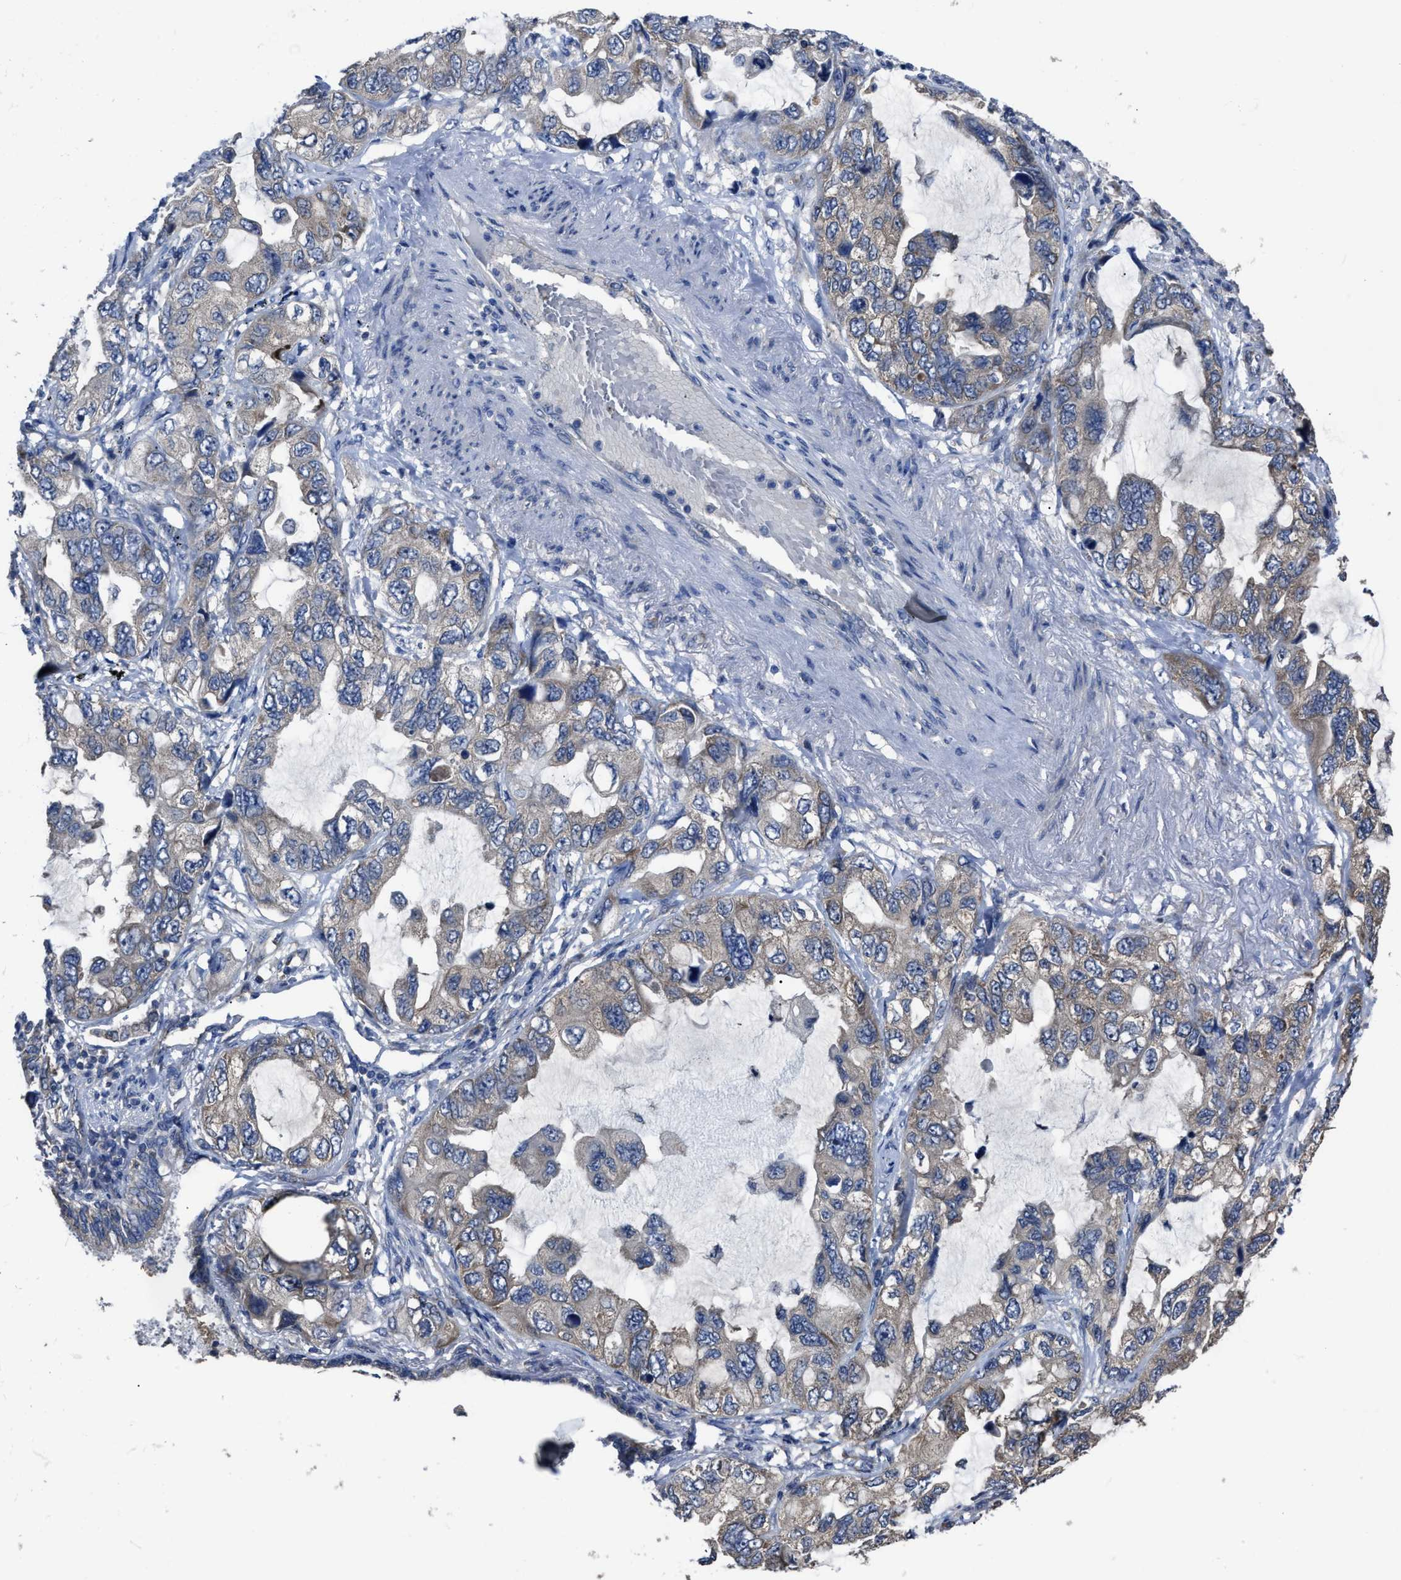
{"staining": {"intensity": "weak", "quantity": ">75%", "location": "cytoplasmic/membranous"}, "tissue": "lung cancer", "cell_type": "Tumor cells", "image_type": "cancer", "snomed": [{"axis": "morphology", "description": "Squamous cell carcinoma, NOS"}, {"axis": "topography", "description": "Lung"}], "caption": "Protein expression analysis of human squamous cell carcinoma (lung) reveals weak cytoplasmic/membranous positivity in about >75% of tumor cells.", "gene": "UPF1", "patient": {"sex": "female", "age": 73}}